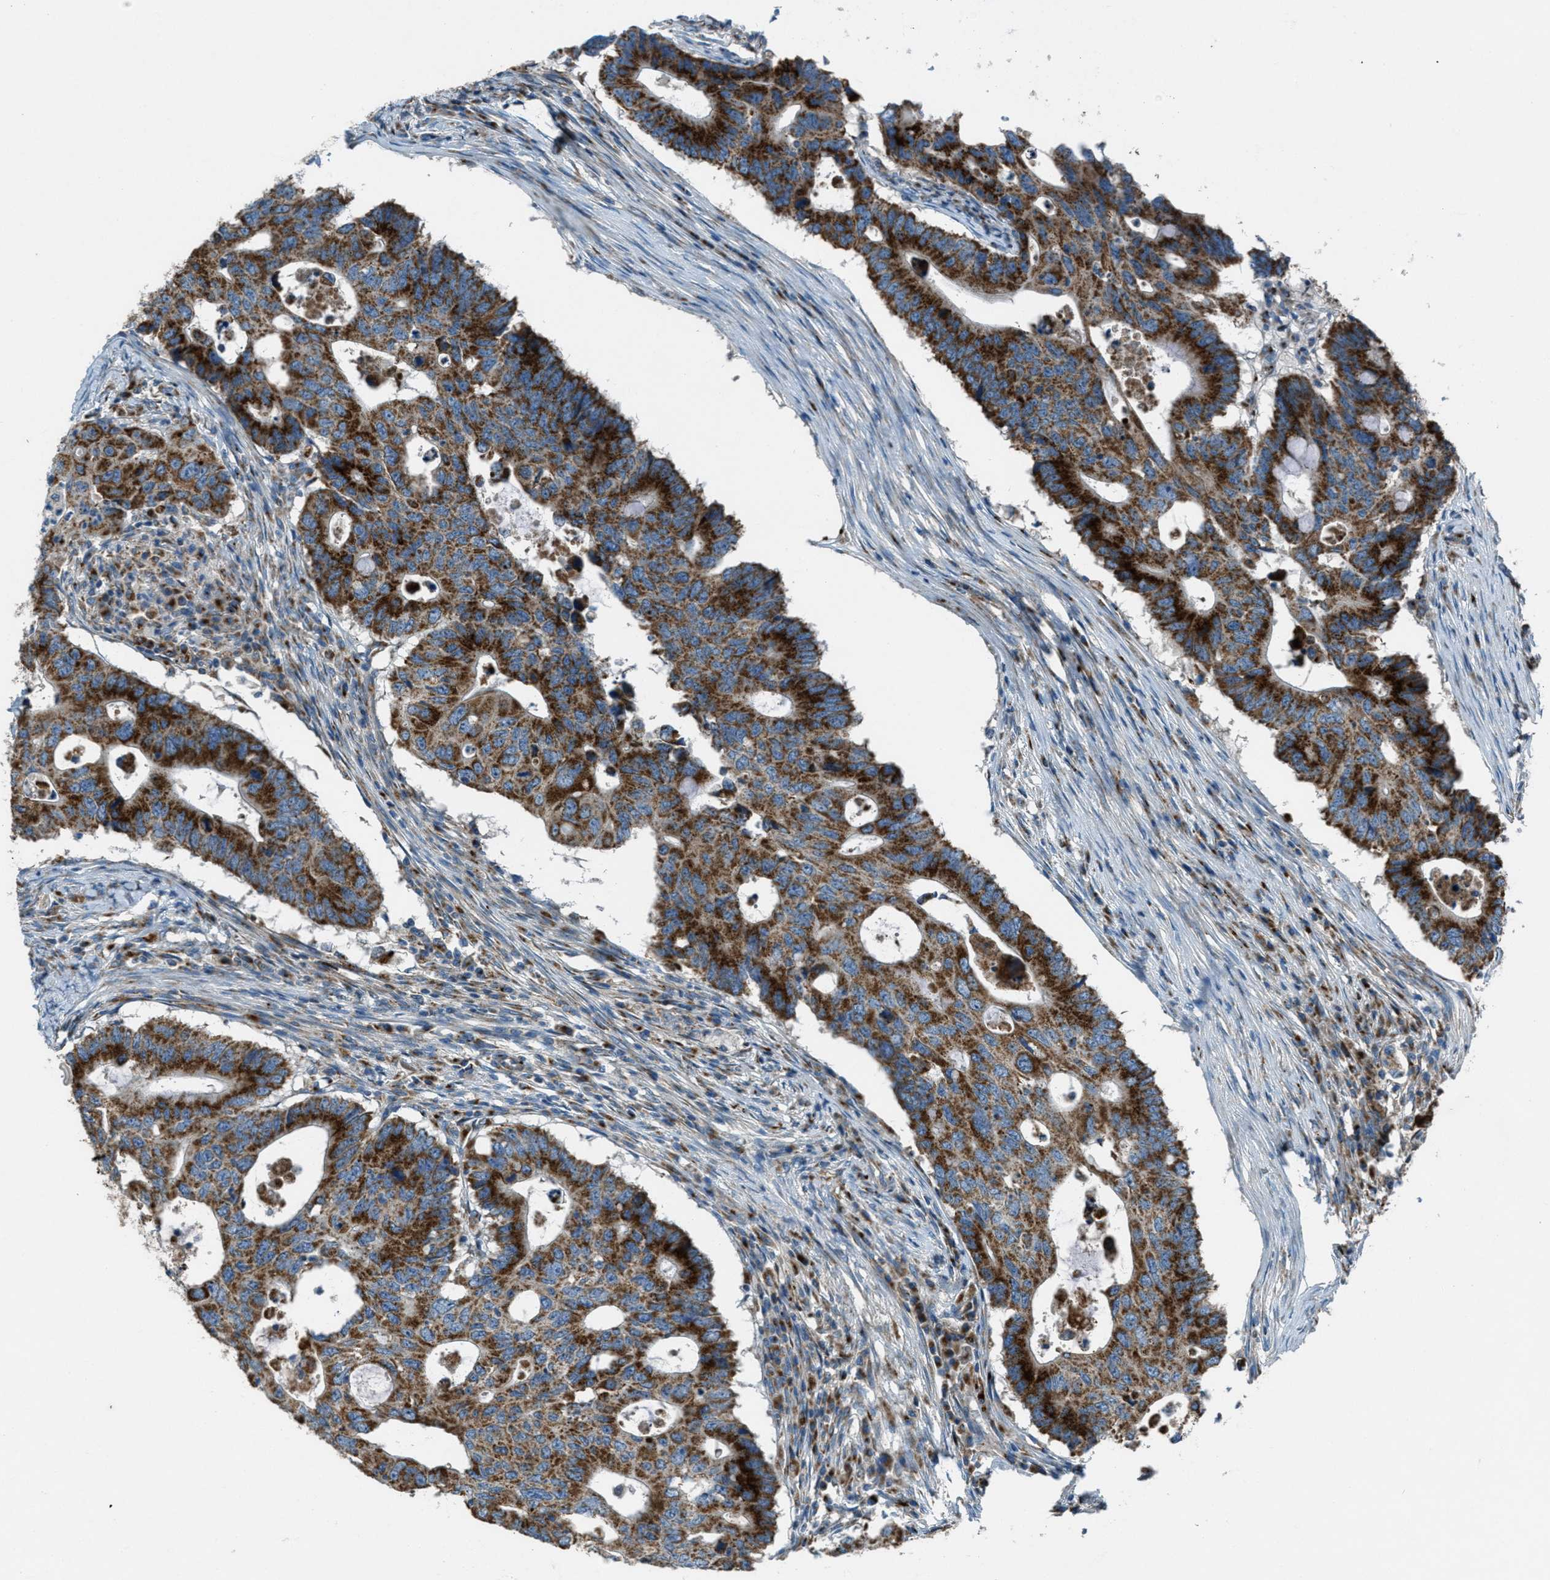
{"staining": {"intensity": "strong", "quantity": ">75%", "location": "cytoplasmic/membranous"}, "tissue": "colorectal cancer", "cell_type": "Tumor cells", "image_type": "cancer", "snomed": [{"axis": "morphology", "description": "Adenocarcinoma, NOS"}, {"axis": "topography", "description": "Colon"}], "caption": "This histopathology image displays immunohistochemistry (IHC) staining of human colorectal adenocarcinoma, with high strong cytoplasmic/membranous positivity in about >75% of tumor cells.", "gene": "BCKDK", "patient": {"sex": "male", "age": 71}}